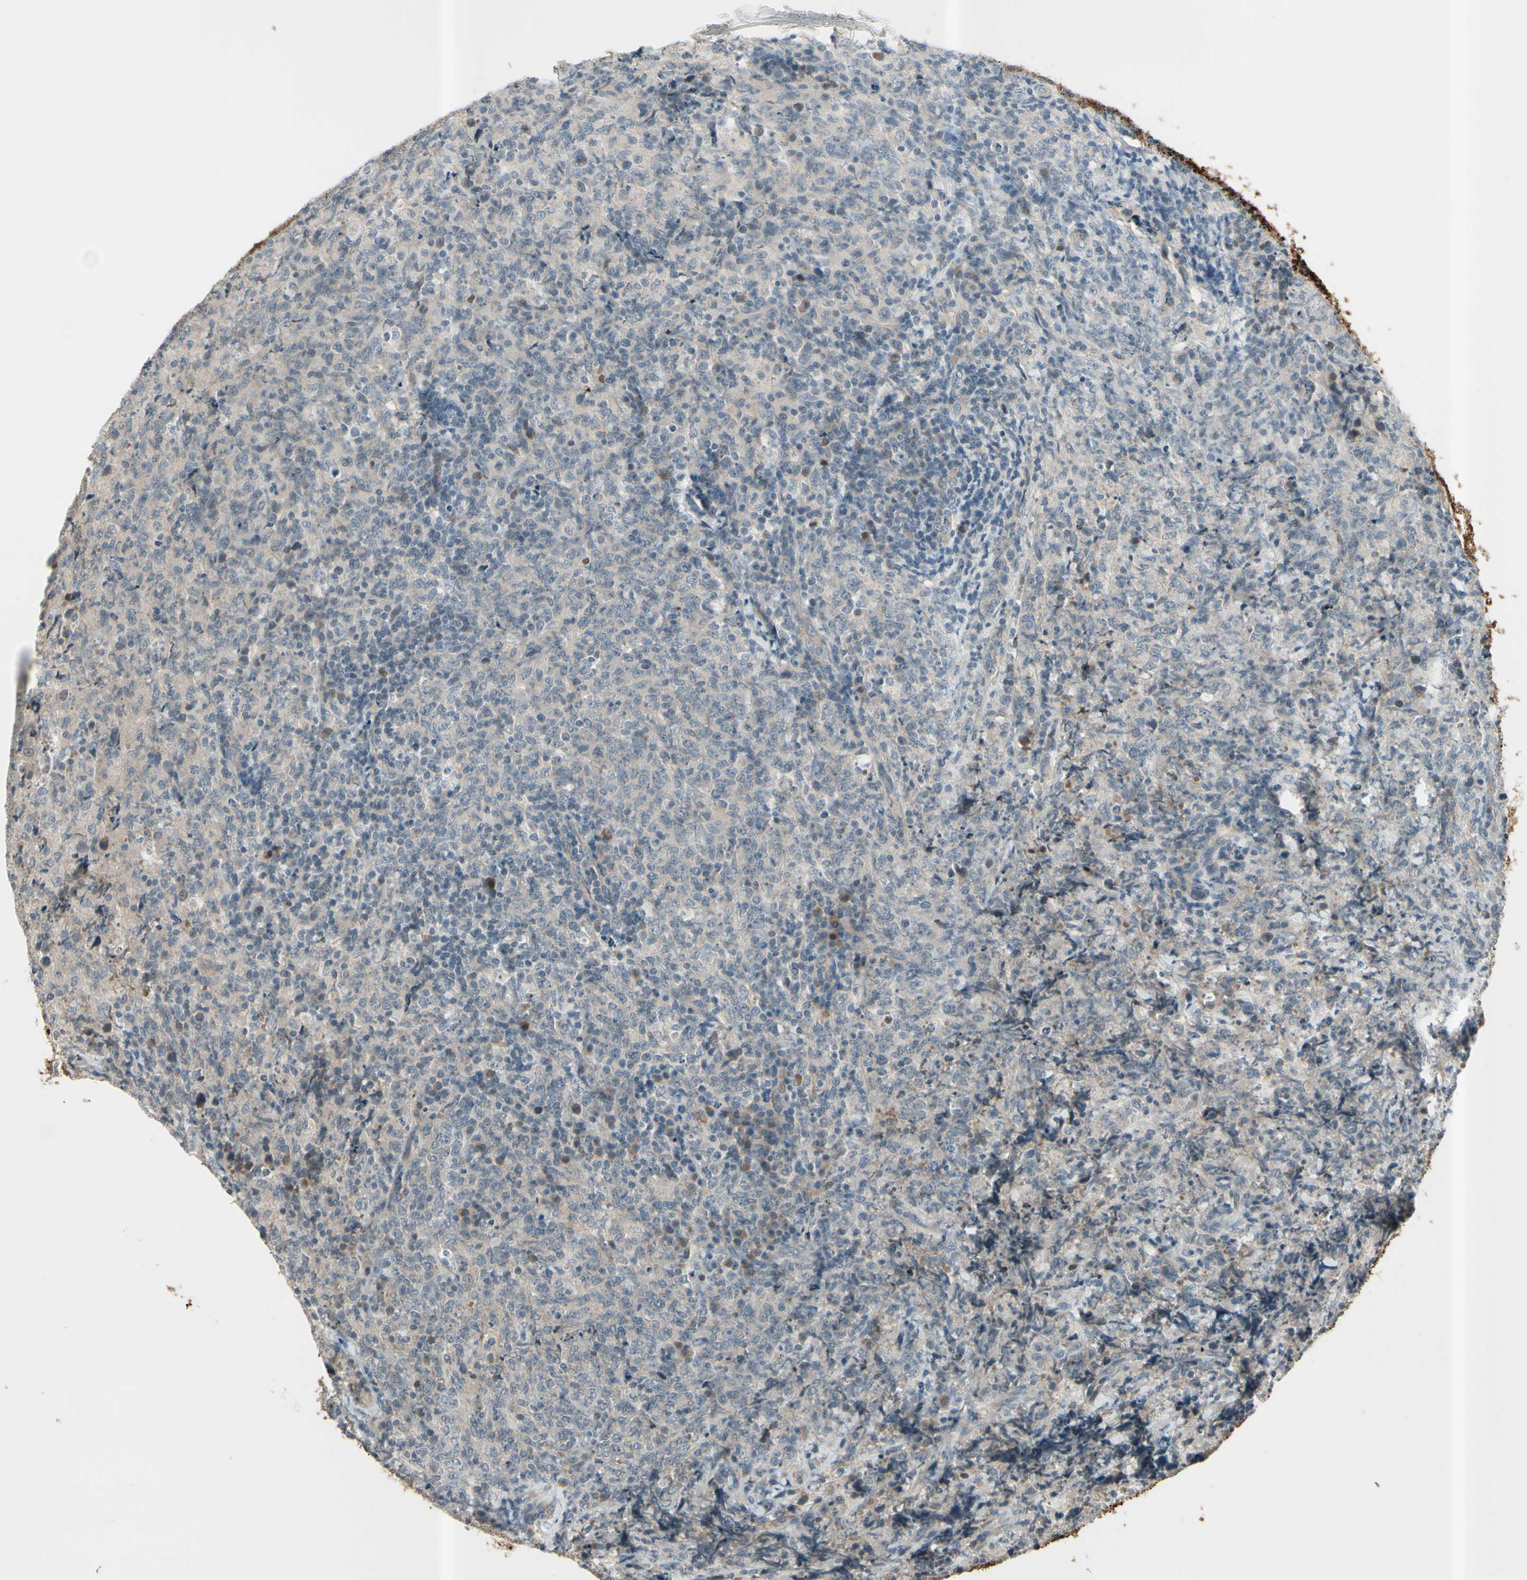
{"staining": {"intensity": "negative", "quantity": "none", "location": "none"}, "tissue": "lymphoma", "cell_type": "Tumor cells", "image_type": "cancer", "snomed": [{"axis": "morphology", "description": "Malignant lymphoma, non-Hodgkin's type, High grade"}, {"axis": "topography", "description": "Tonsil"}], "caption": "This is an immunohistochemistry (IHC) image of lymphoma. There is no positivity in tumor cells.", "gene": "ICAM5", "patient": {"sex": "female", "age": 36}}